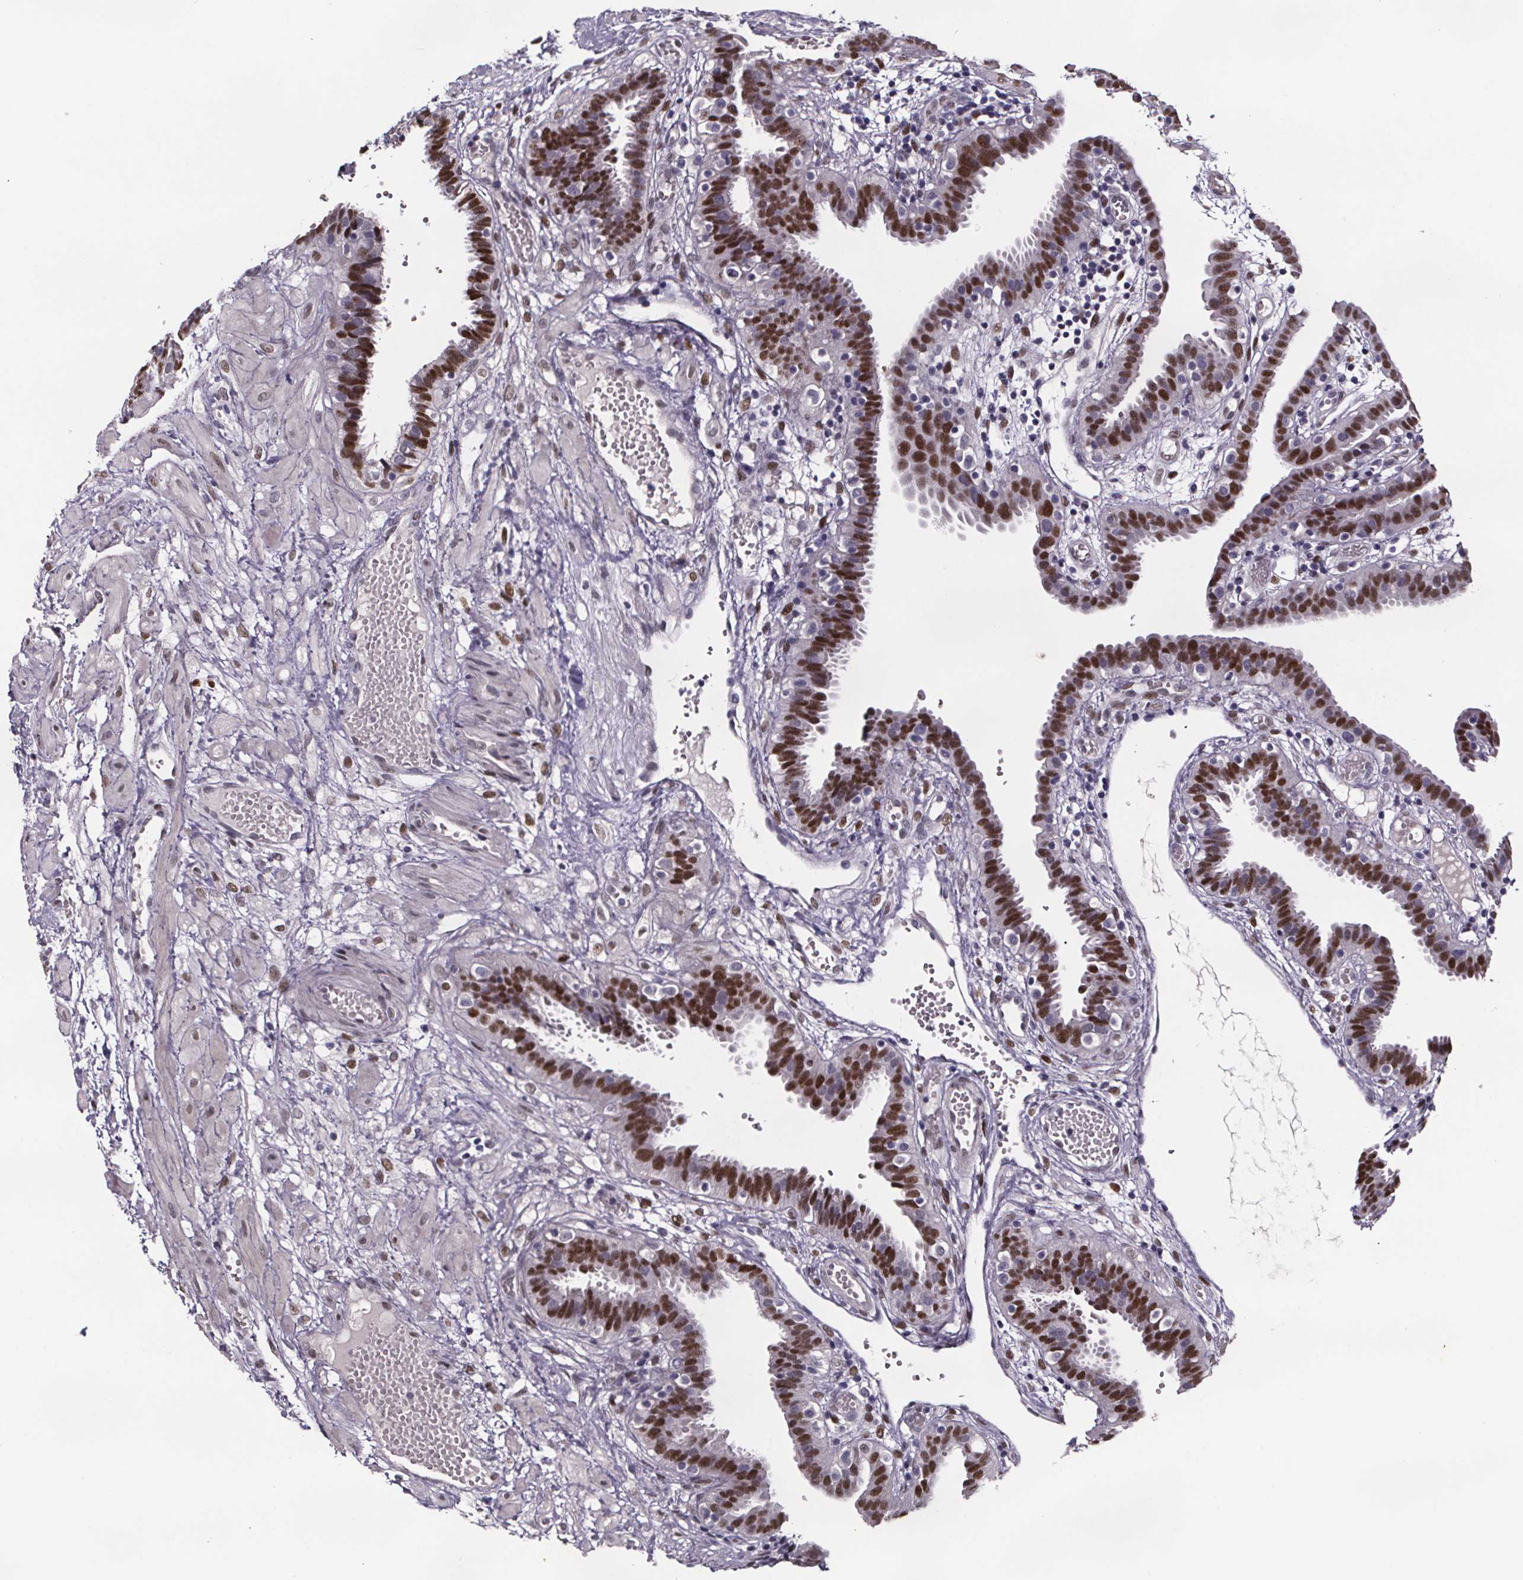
{"staining": {"intensity": "strong", "quantity": ">75%", "location": "nuclear"}, "tissue": "fallopian tube", "cell_type": "Glandular cells", "image_type": "normal", "snomed": [{"axis": "morphology", "description": "Normal tissue, NOS"}, {"axis": "topography", "description": "Fallopian tube"}], "caption": "Glandular cells exhibit strong nuclear positivity in approximately >75% of cells in normal fallopian tube.", "gene": "AR", "patient": {"sex": "female", "age": 37}}